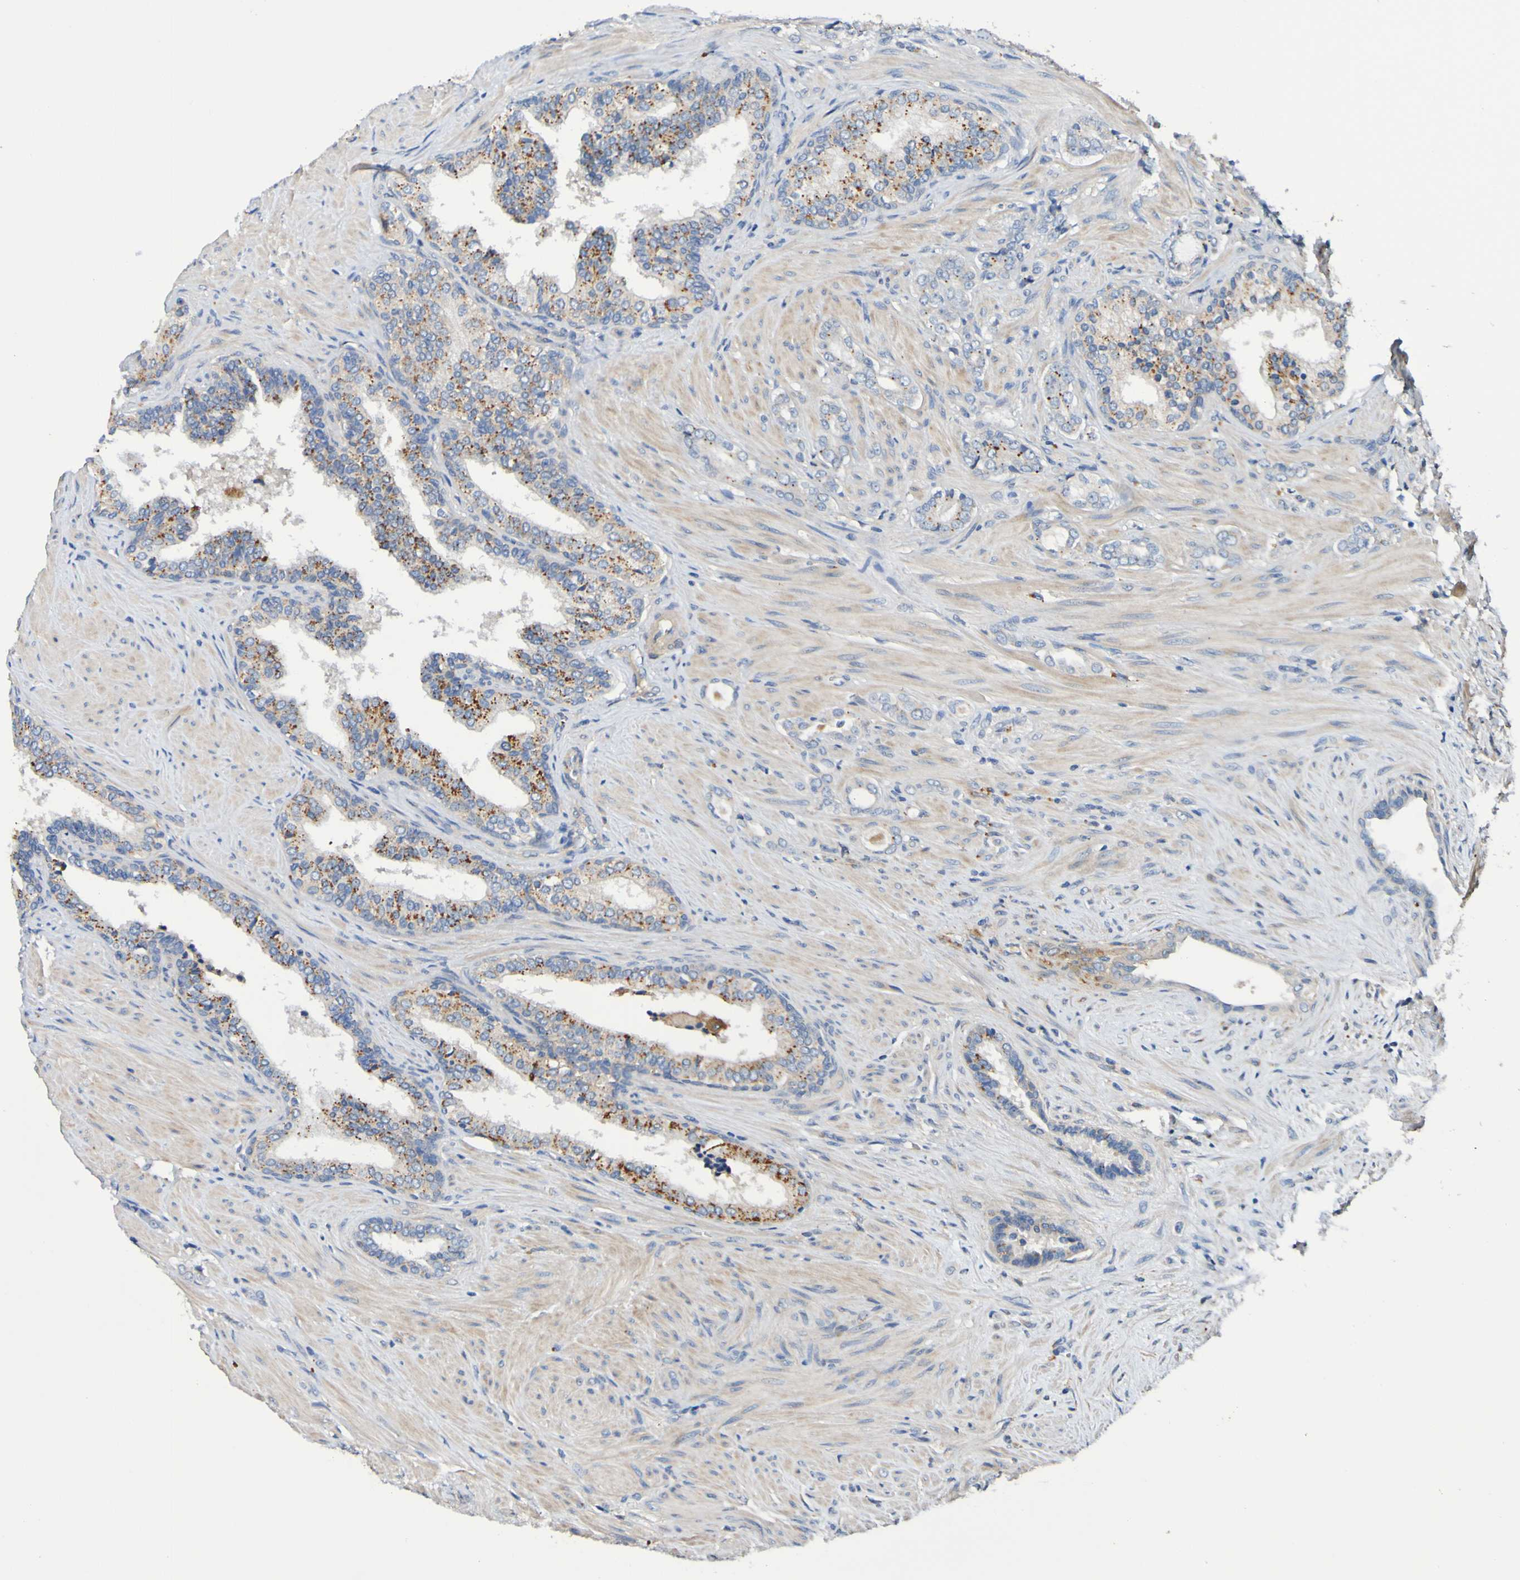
{"staining": {"intensity": "moderate", "quantity": "<25%", "location": "cytoplasmic/membranous"}, "tissue": "prostate cancer", "cell_type": "Tumor cells", "image_type": "cancer", "snomed": [{"axis": "morphology", "description": "Adenocarcinoma, Low grade"}, {"axis": "topography", "description": "Prostate"}], "caption": "This histopathology image exhibits immunohistochemistry staining of prostate low-grade adenocarcinoma, with low moderate cytoplasmic/membranous staining in approximately <25% of tumor cells.", "gene": "METAP2", "patient": {"sex": "male", "age": 60}}